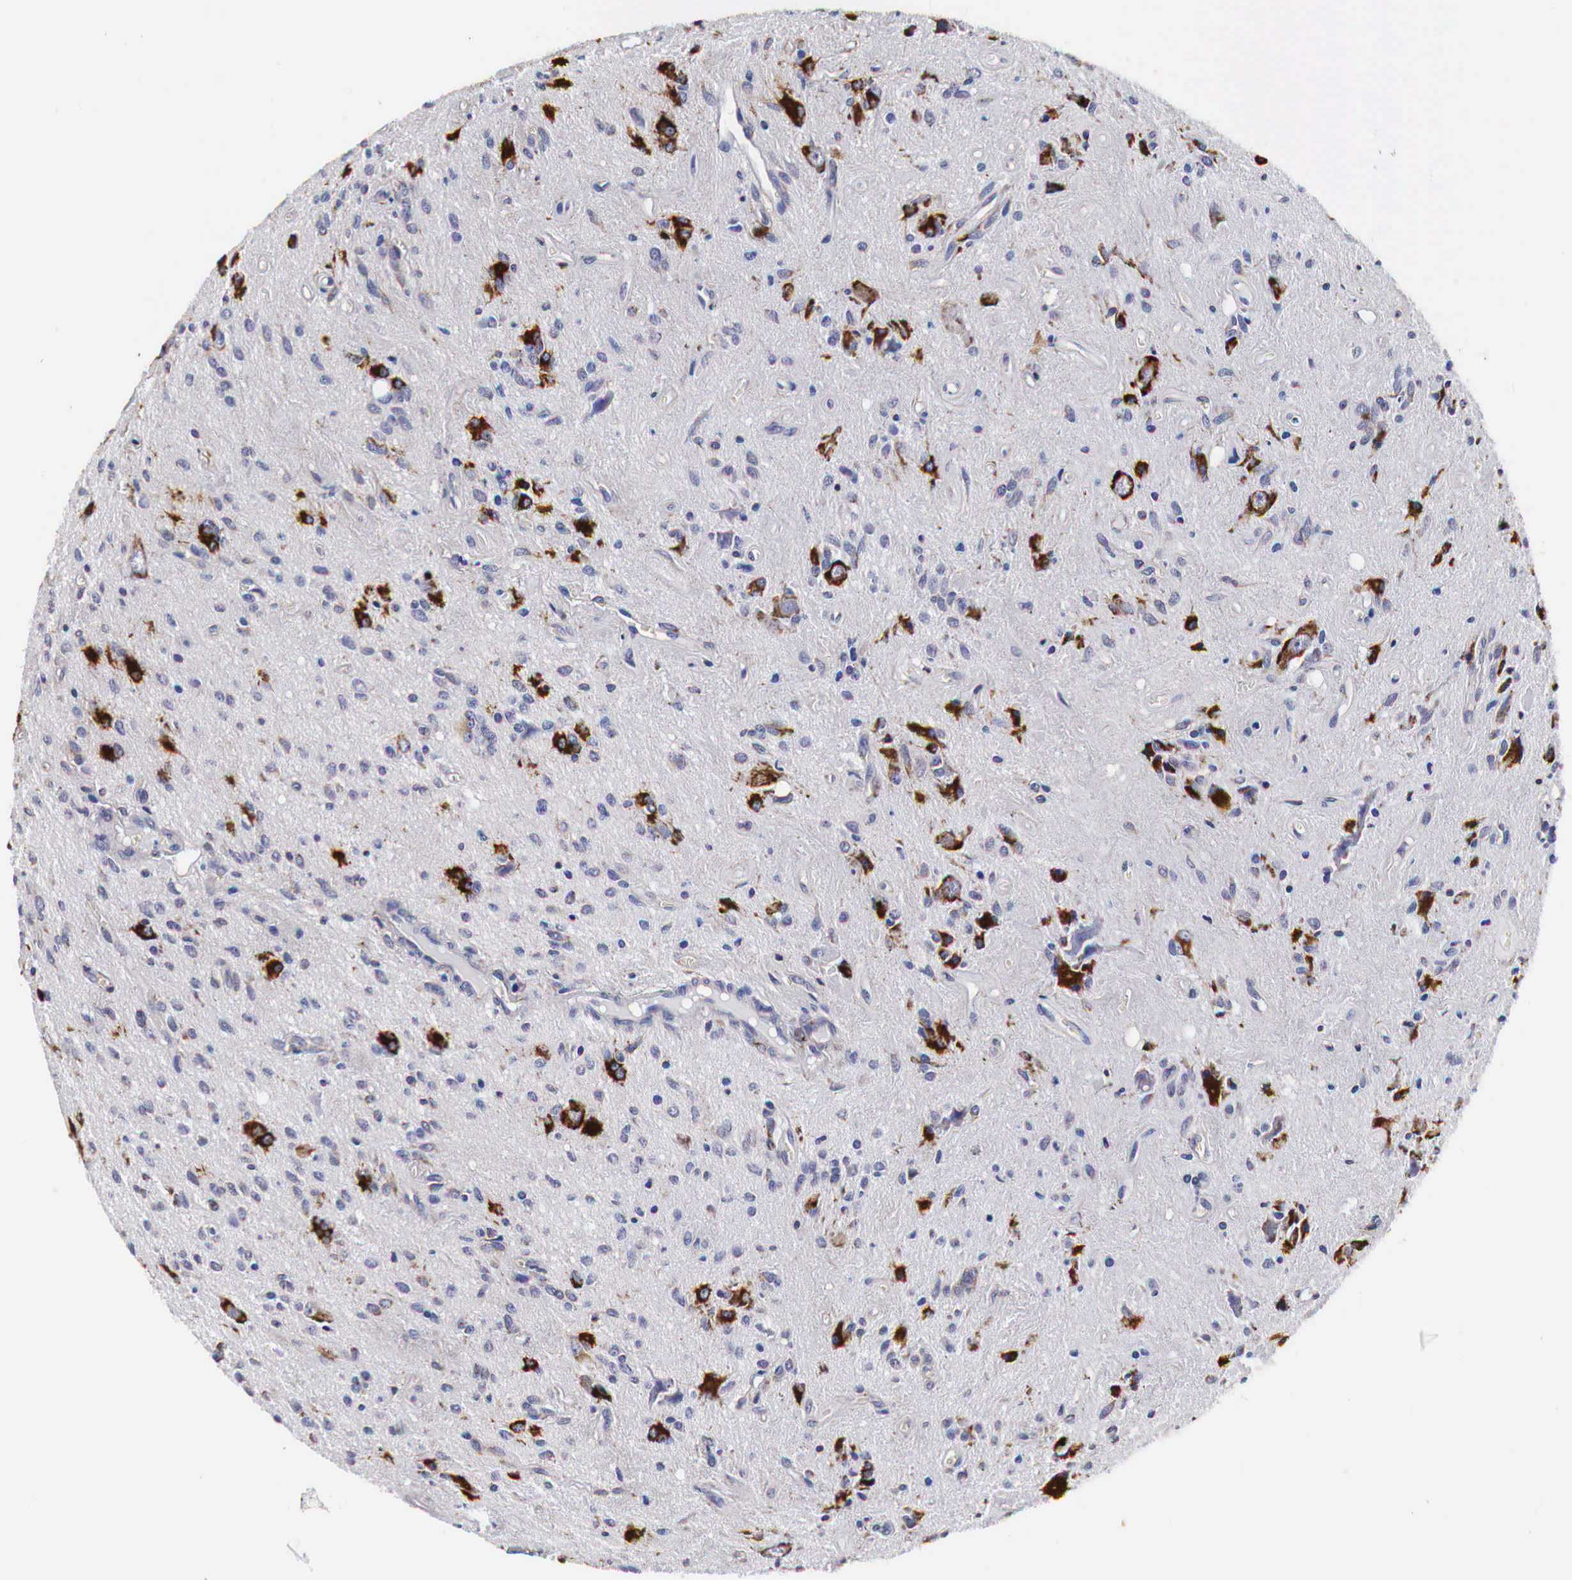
{"staining": {"intensity": "strong", "quantity": "<25%", "location": "cytoplasmic/membranous"}, "tissue": "glioma", "cell_type": "Tumor cells", "image_type": "cancer", "snomed": [{"axis": "morphology", "description": "Glioma, malignant, Low grade"}, {"axis": "topography", "description": "Brain"}], "caption": "Immunohistochemistry (DAB) staining of low-grade glioma (malignant) shows strong cytoplasmic/membranous protein staining in about <25% of tumor cells.", "gene": "CKAP4", "patient": {"sex": "female", "age": 15}}